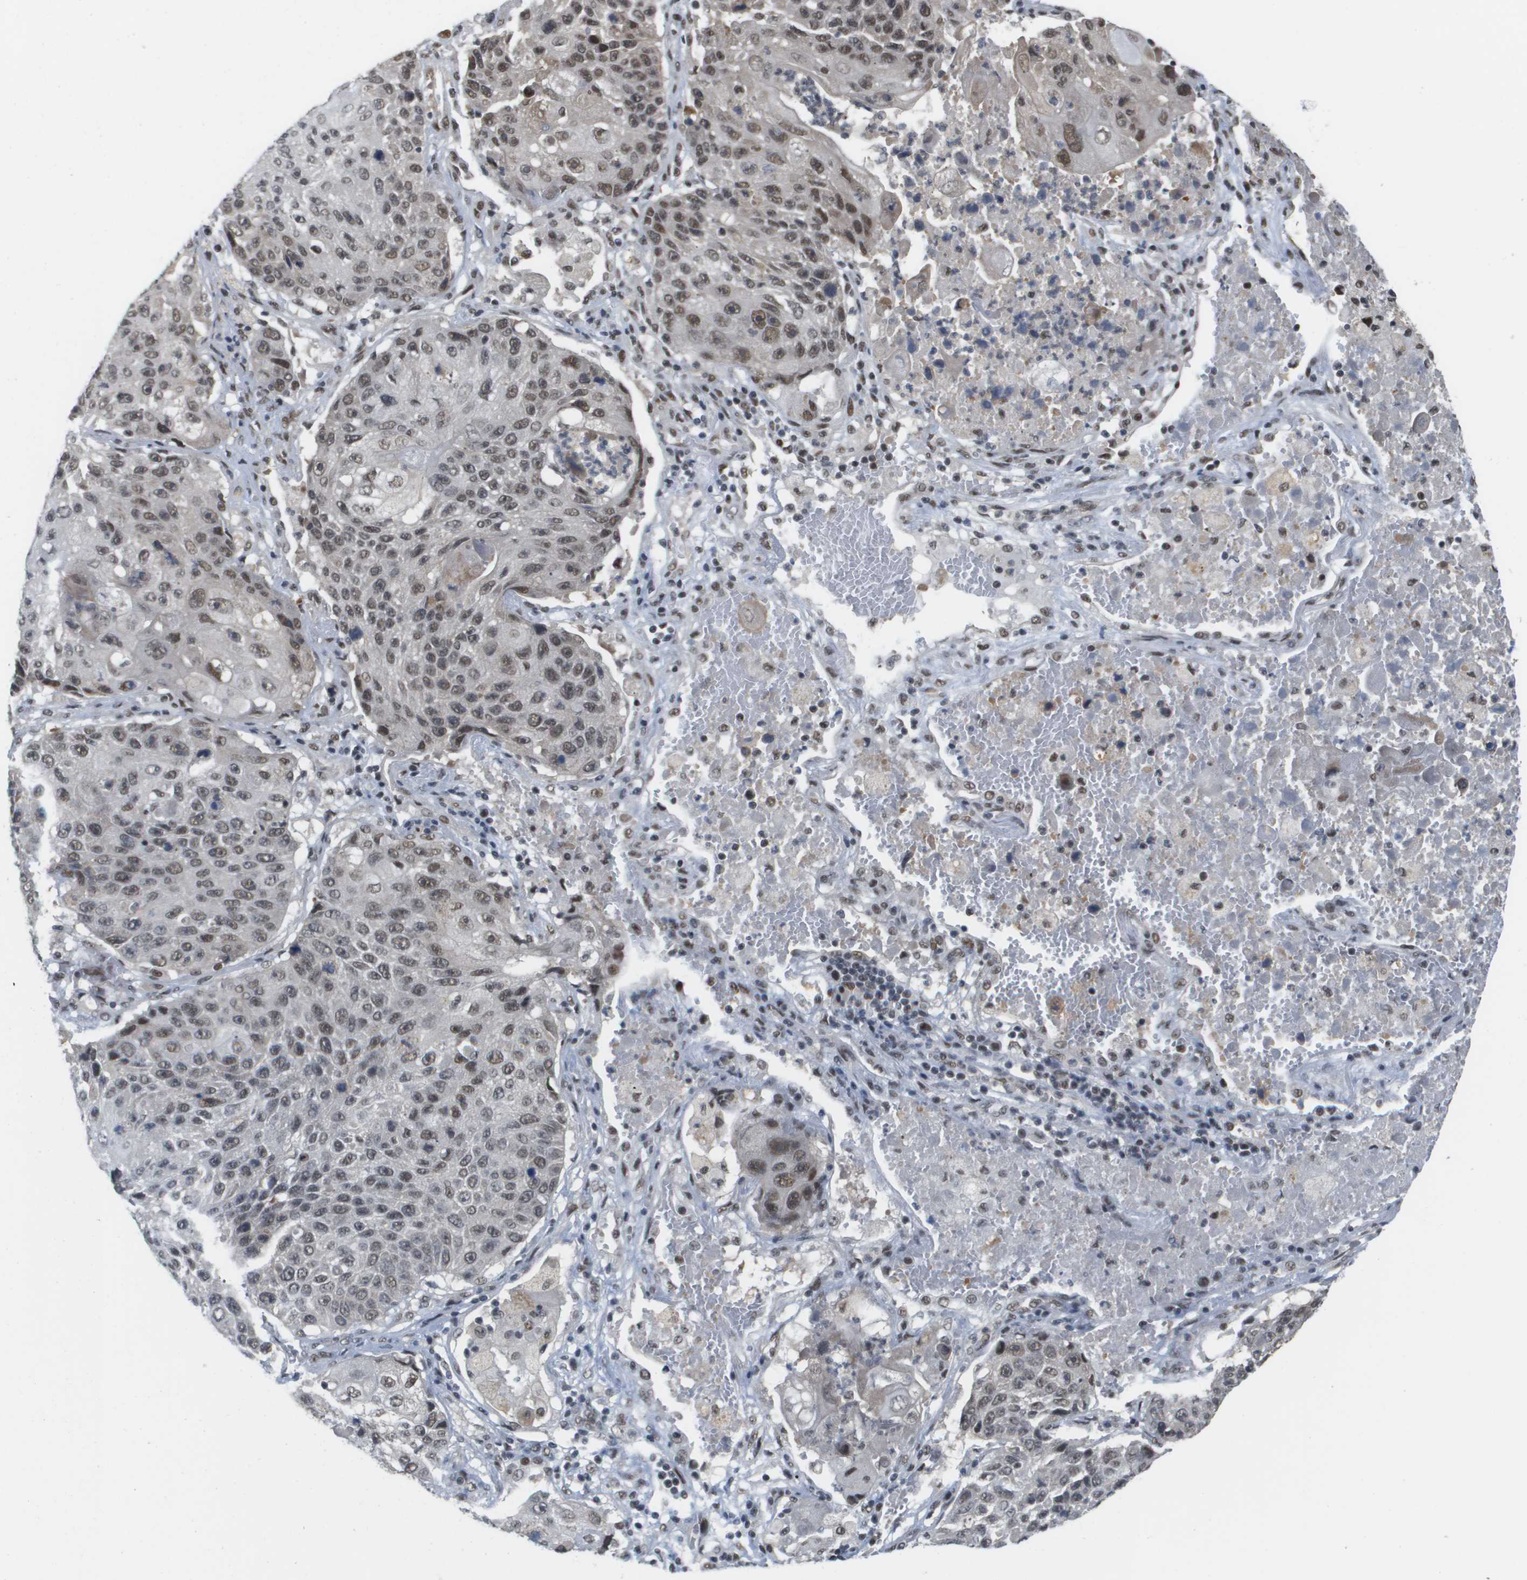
{"staining": {"intensity": "moderate", "quantity": "25%-75%", "location": "nuclear"}, "tissue": "lung cancer", "cell_type": "Tumor cells", "image_type": "cancer", "snomed": [{"axis": "morphology", "description": "Squamous cell carcinoma, NOS"}, {"axis": "topography", "description": "Lung"}], "caption": "The histopathology image reveals immunohistochemical staining of lung squamous cell carcinoma. There is moderate nuclear staining is seen in about 25%-75% of tumor cells.", "gene": "ISY1", "patient": {"sex": "male", "age": 61}}